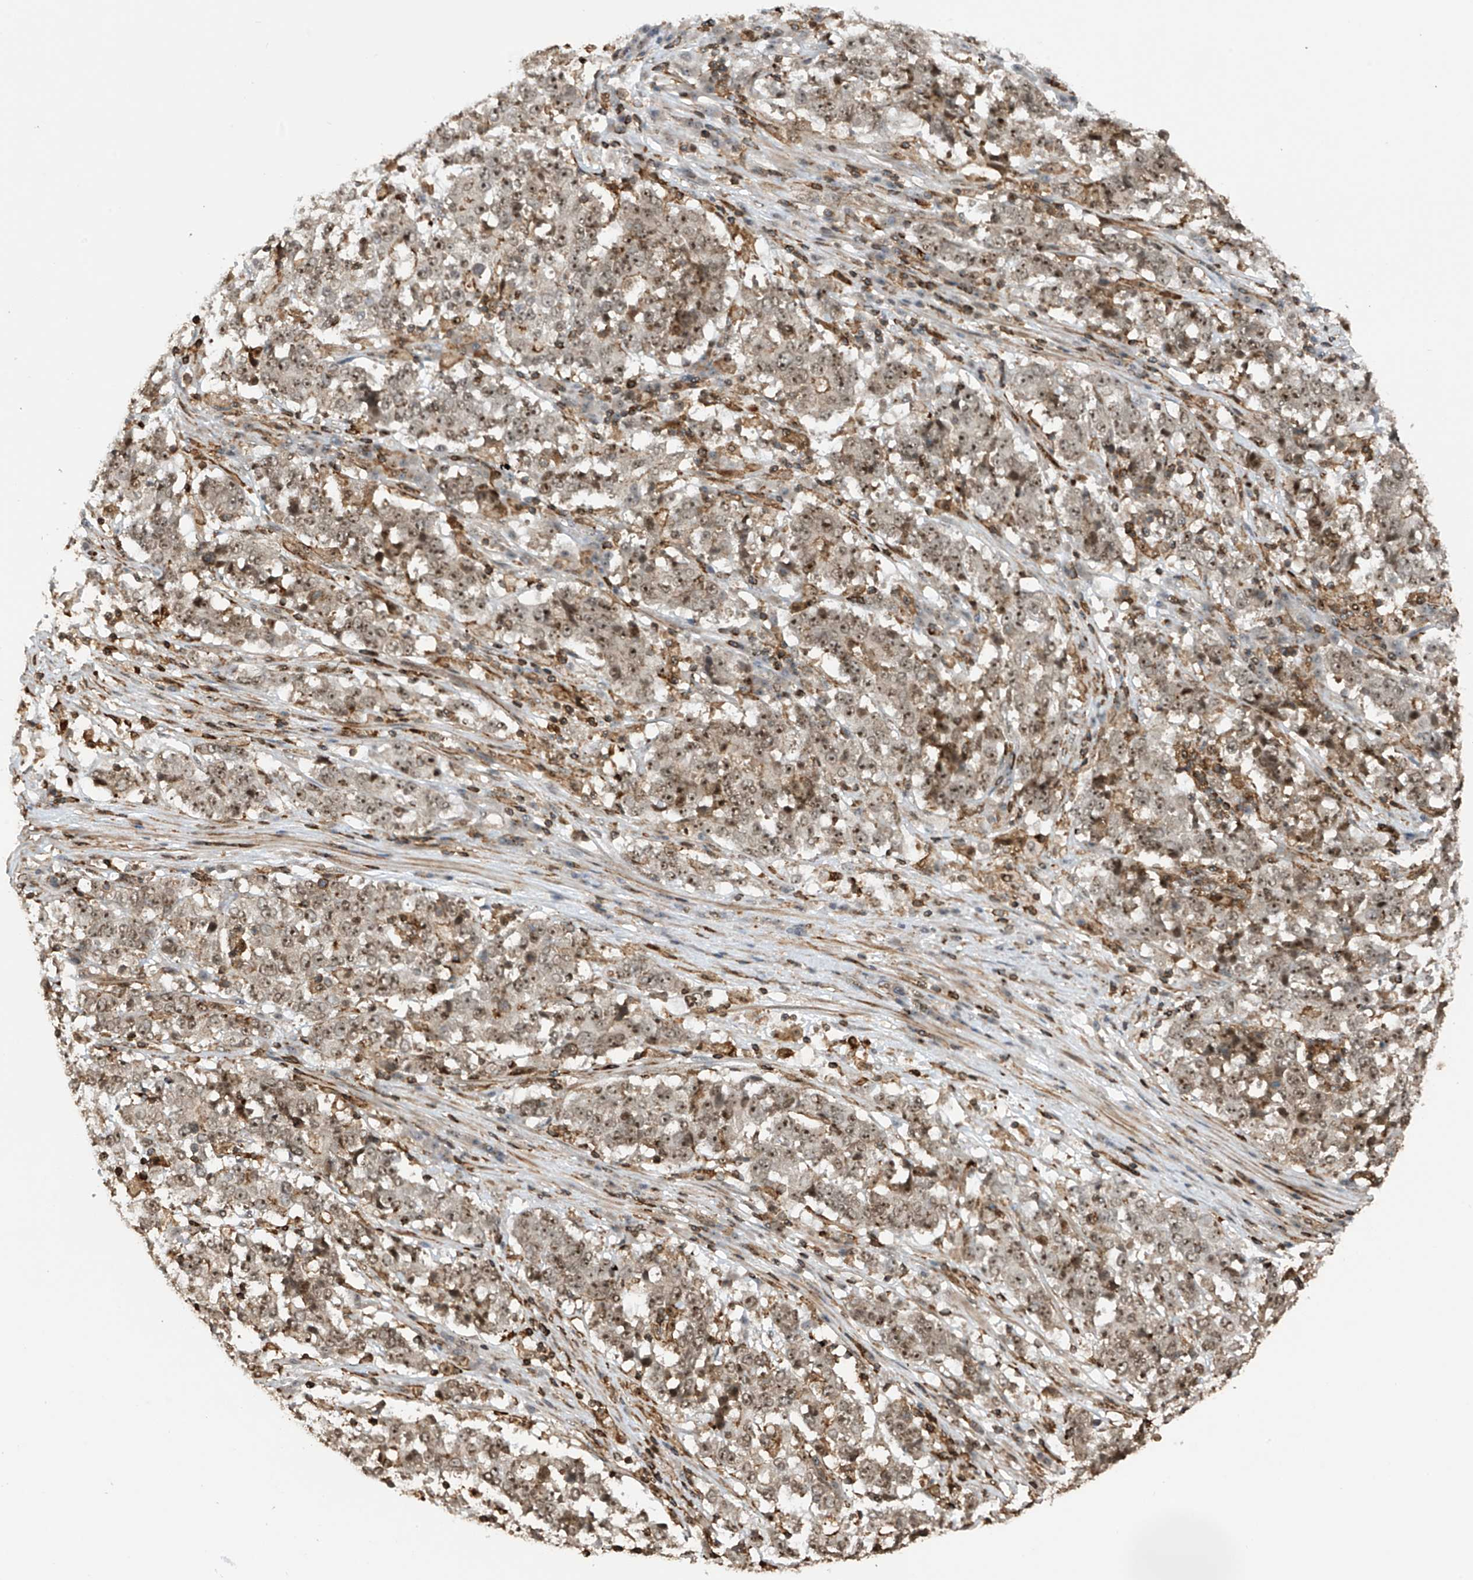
{"staining": {"intensity": "moderate", "quantity": ">75%", "location": "nuclear"}, "tissue": "stomach cancer", "cell_type": "Tumor cells", "image_type": "cancer", "snomed": [{"axis": "morphology", "description": "Adenocarcinoma, NOS"}, {"axis": "topography", "description": "Stomach"}], "caption": "DAB immunohistochemical staining of stomach cancer displays moderate nuclear protein staining in approximately >75% of tumor cells.", "gene": "REPIN1", "patient": {"sex": "male", "age": 59}}